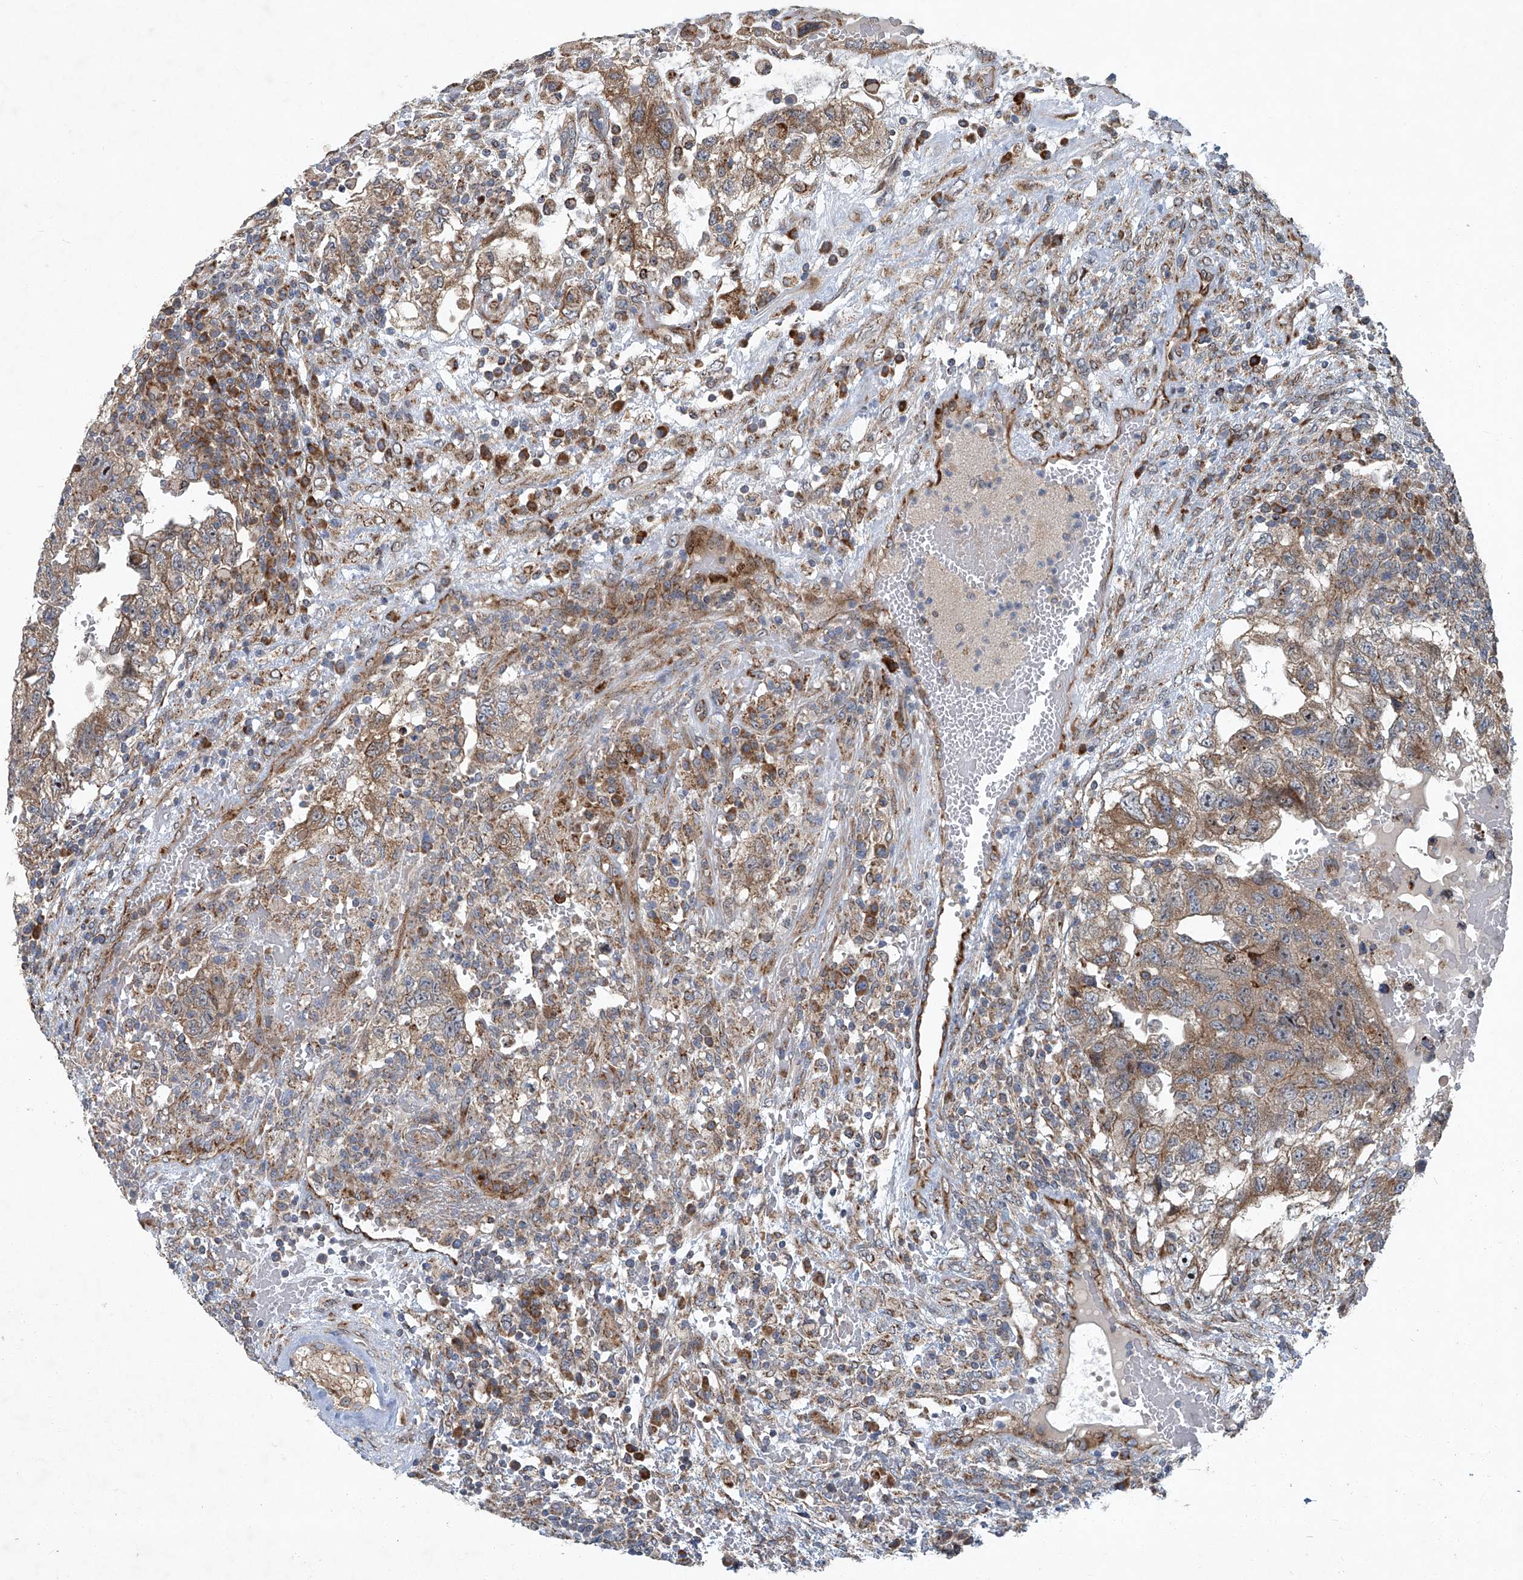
{"staining": {"intensity": "weak", "quantity": ">75%", "location": "cytoplasmic/membranous"}, "tissue": "testis cancer", "cell_type": "Tumor cells", "image_type": "cancer", "snomed": [{"axis": "morphology", "description": "Carcinoma, Embryonal, NOS"}, {"axis": "topography", "description": "Testis"}], "caption": "DAB immunohistochemical staining of human testis cancer (embryonal carcinoma) exhibits weak cytoplasmic/membranous protein positivity in about >75% of tumor cells.", "gene": "GPR132", "patient": {"sex": "male", "age": 36}}